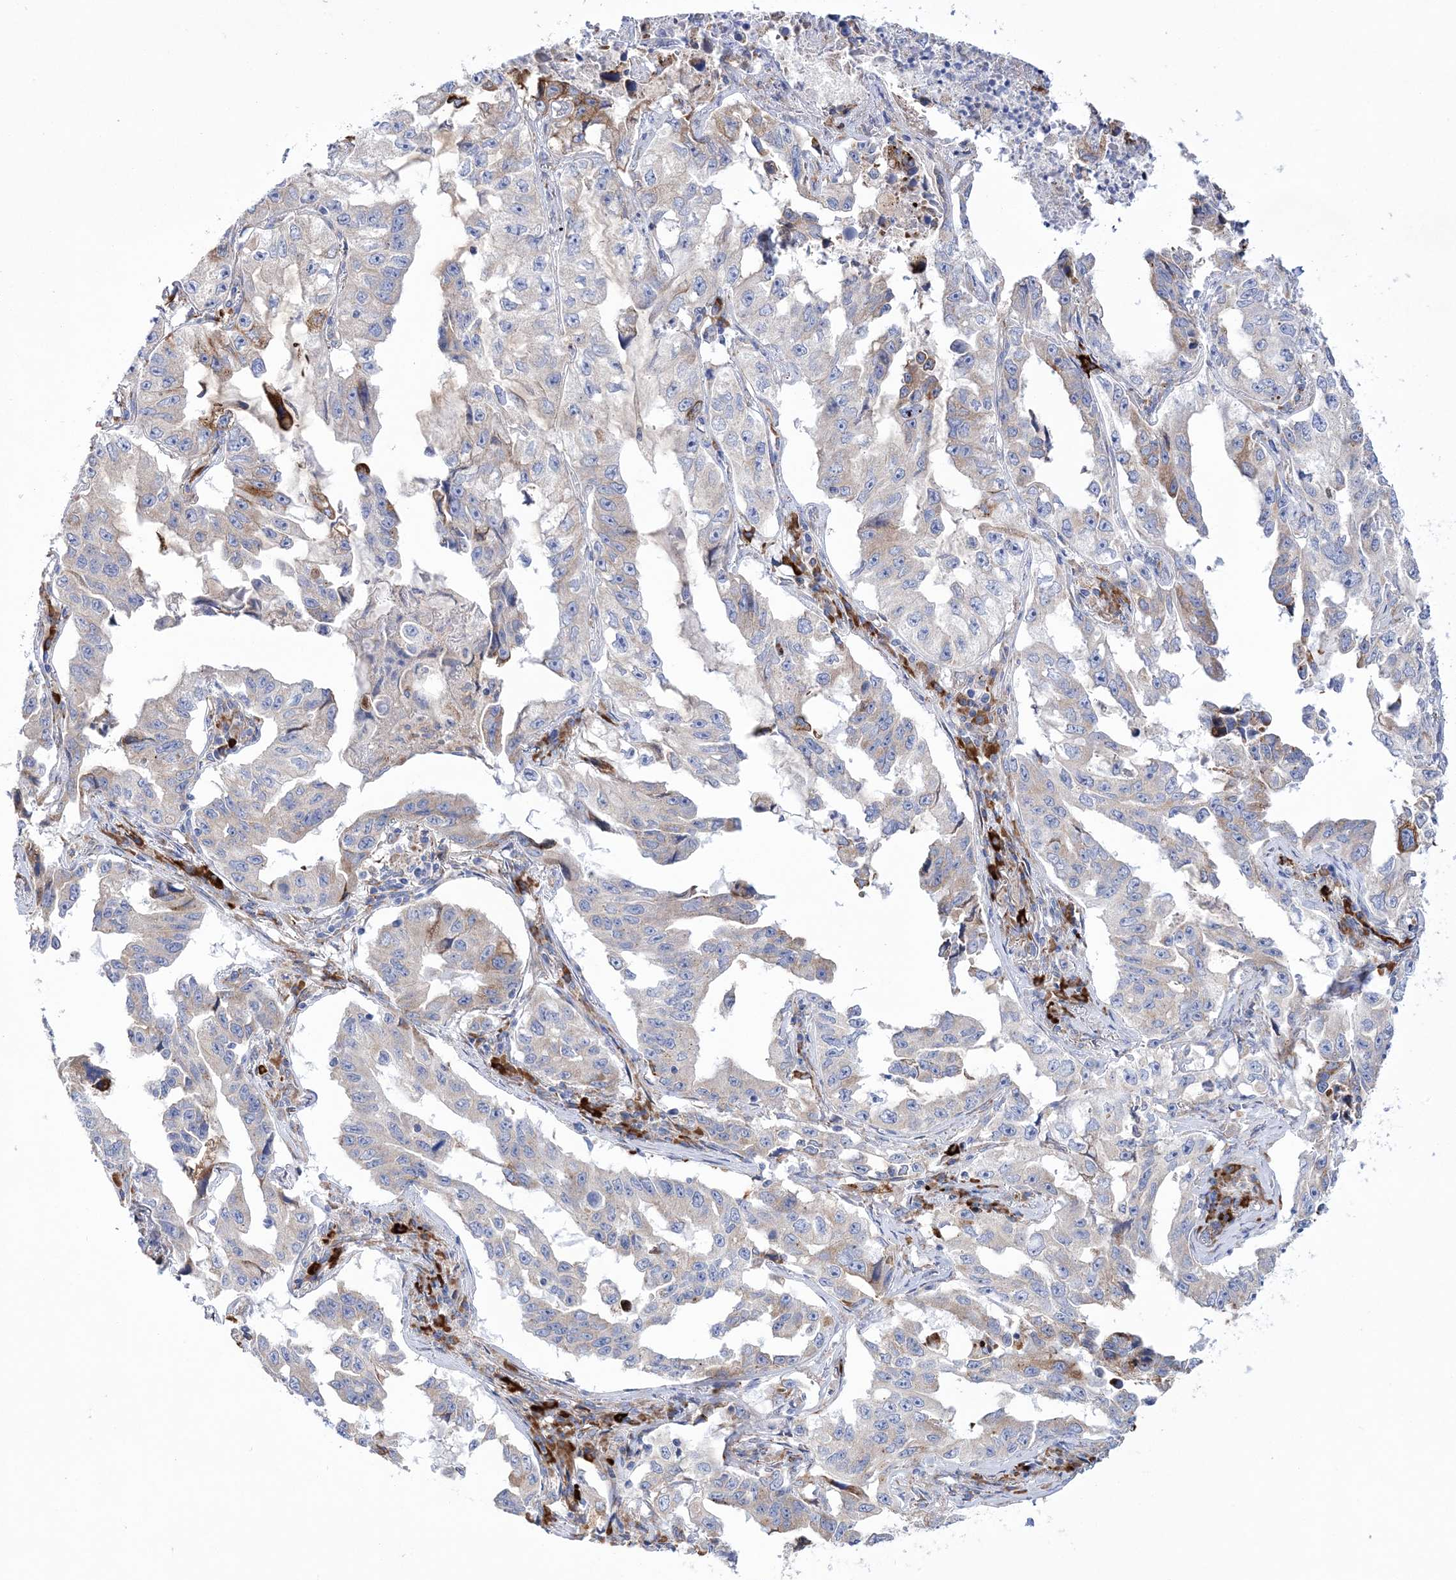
{"staining": {"intensity": "negative", "quantity": "none", "location": "none"}, "tissue": "lung cancer", "cell_type": "Tumor cells", "image_type": "cancer", "snomed": [{"axis": "morphology", "description": "Adenocarcinoma, NOS"}, {"axis": "topography", "description": "Lung"}], "caption": "The histopathology image reveals no staining of tumor cells in lung adenocarcinoma.", "gene": "MED31", "patient": {"sex": "female", "age": 51}}